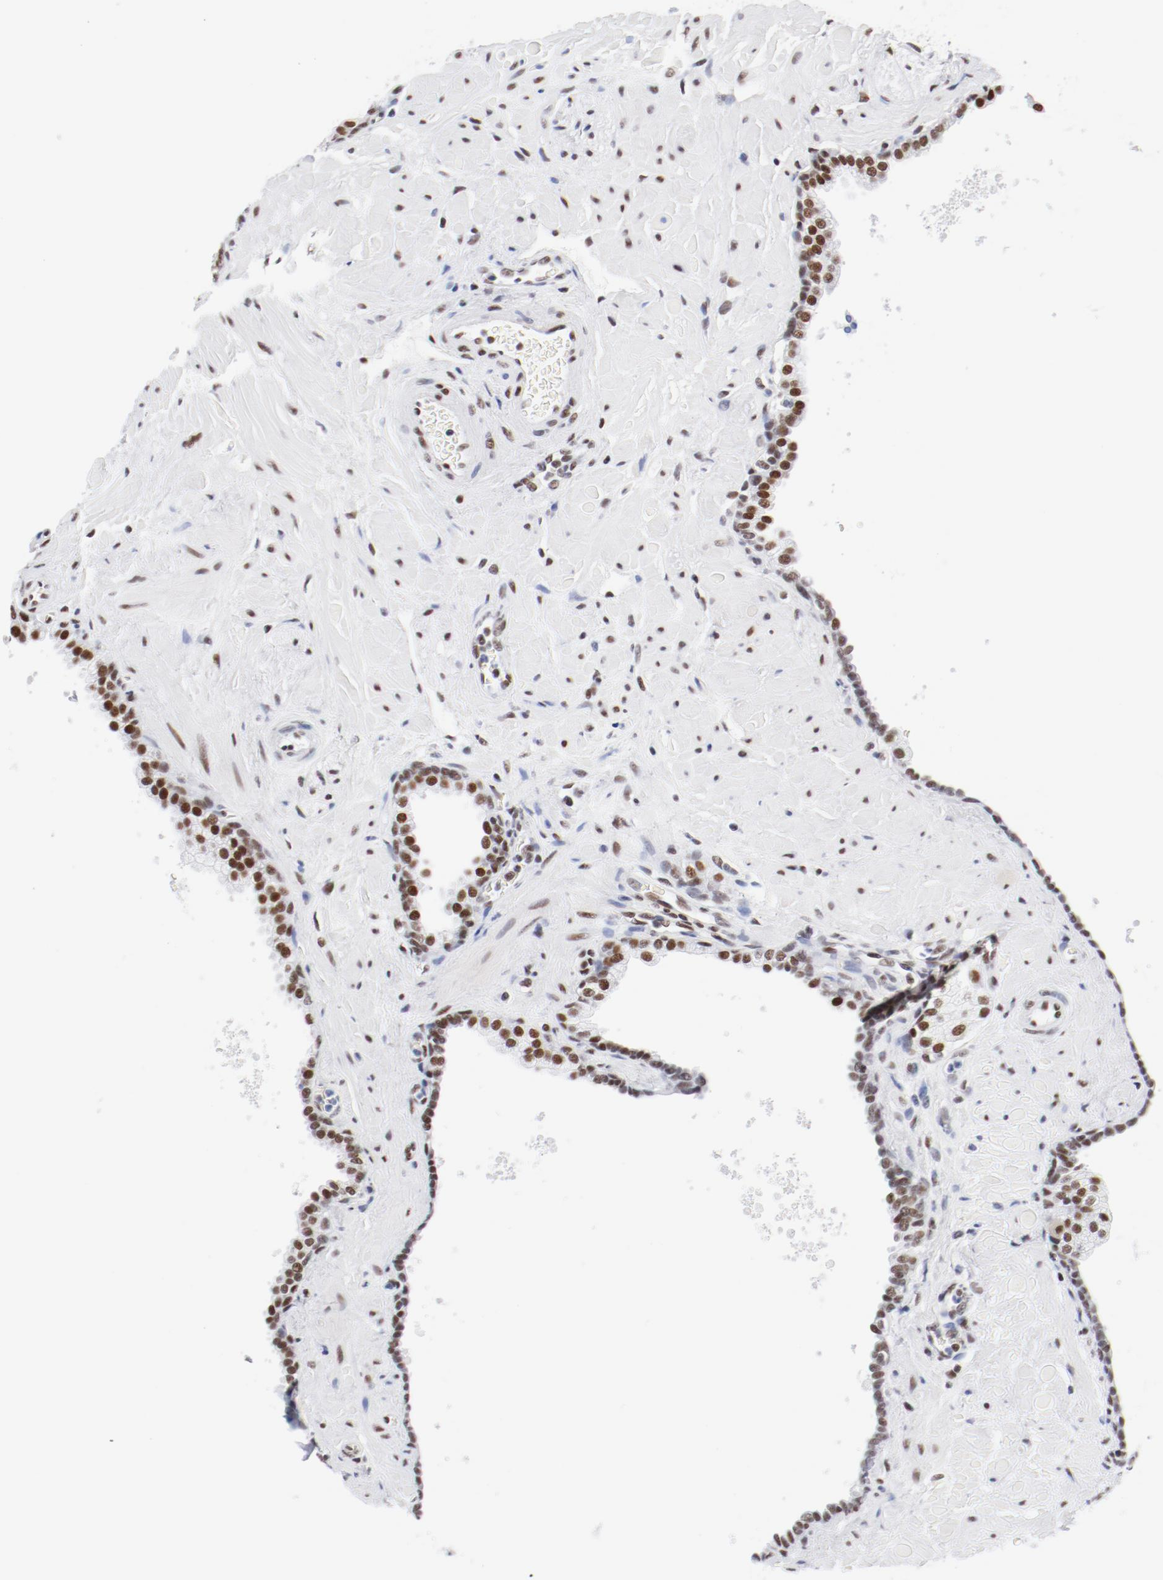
{"staining": {"intensity": "strong", "quantity": ">75%", "location": "nuclear"}, "tissue": "prostate", "cell_type": "Glandular cells", "image_type": "normal", "snomed": [{"axis": "morphology", "description": "Normal tissue, NOS"}, {"axis": "topography", "description": "Prostate"}], "caption": "Benign prostate displays strong nuclear staining in approximately >75% of glandular cells, visualized by immunohistochemistry. (DAB (3,3'-diaminobenzidine) IHC with brightfield microscopy, high magnification).", "gene": "ATF2", "patient": {"sex": "male", "age": 60}}